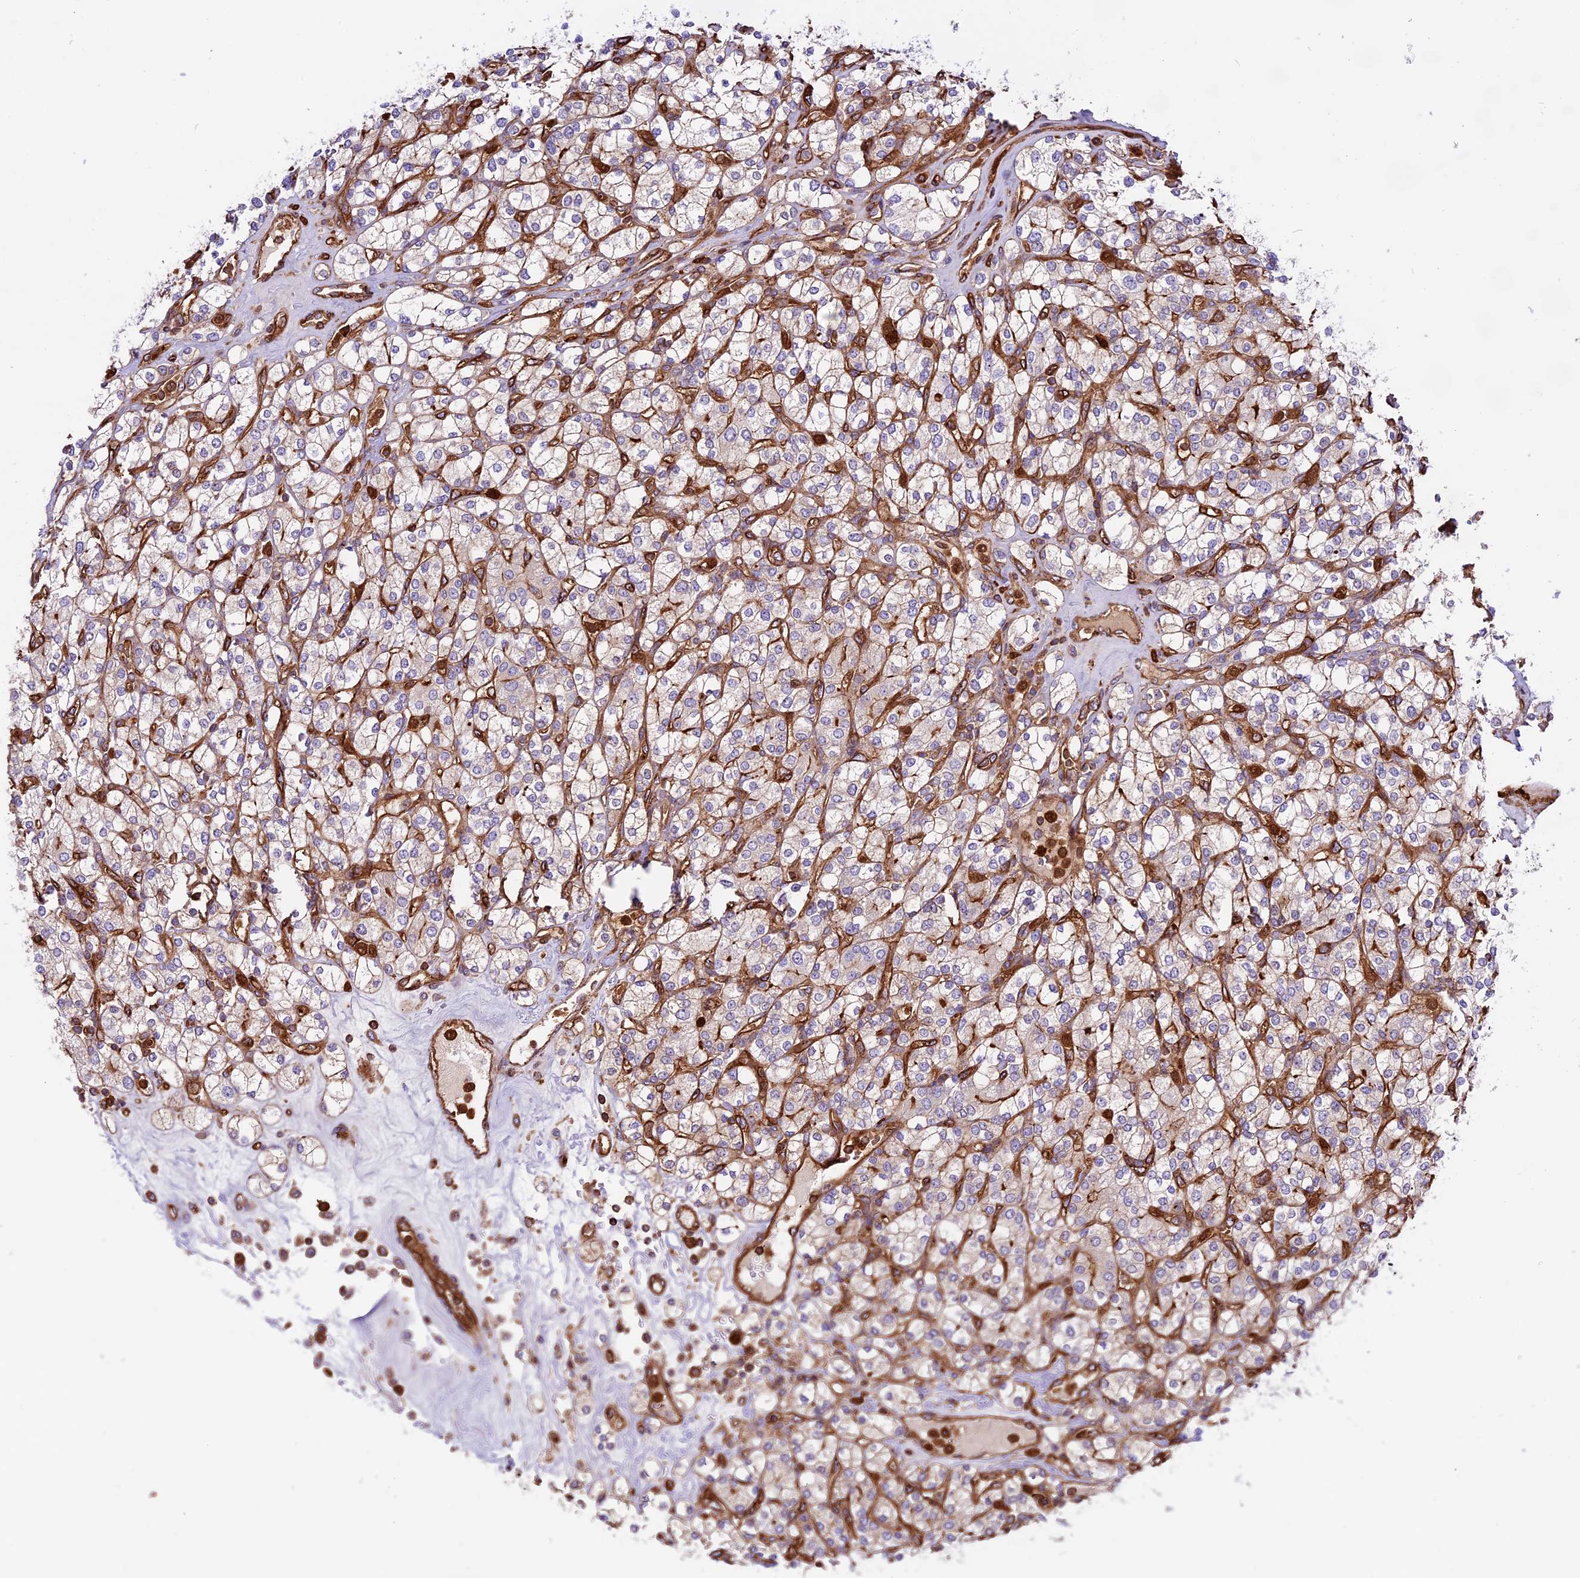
{"staining": {"intensity": "weak", "quantity": "<25%", "location": "cytoplasmic/membranous"}, "tissue": "renal cancer", "cell_type": "Tumor cells", "image_type": "cancer", "snomed": [{"axis": "morphology", "description": "Adenocarcinoma, NOS"}, {"axis": "topography", "description": "Kidney"}], "caption": "An immunohistochemistry (IHC) image of renal adenocarcinoma is shown. There is no staining in tumor cells of renal adenocarcinoma.", "gene": "CD99L2", "patient": {"sex": "male", "age": 77}}